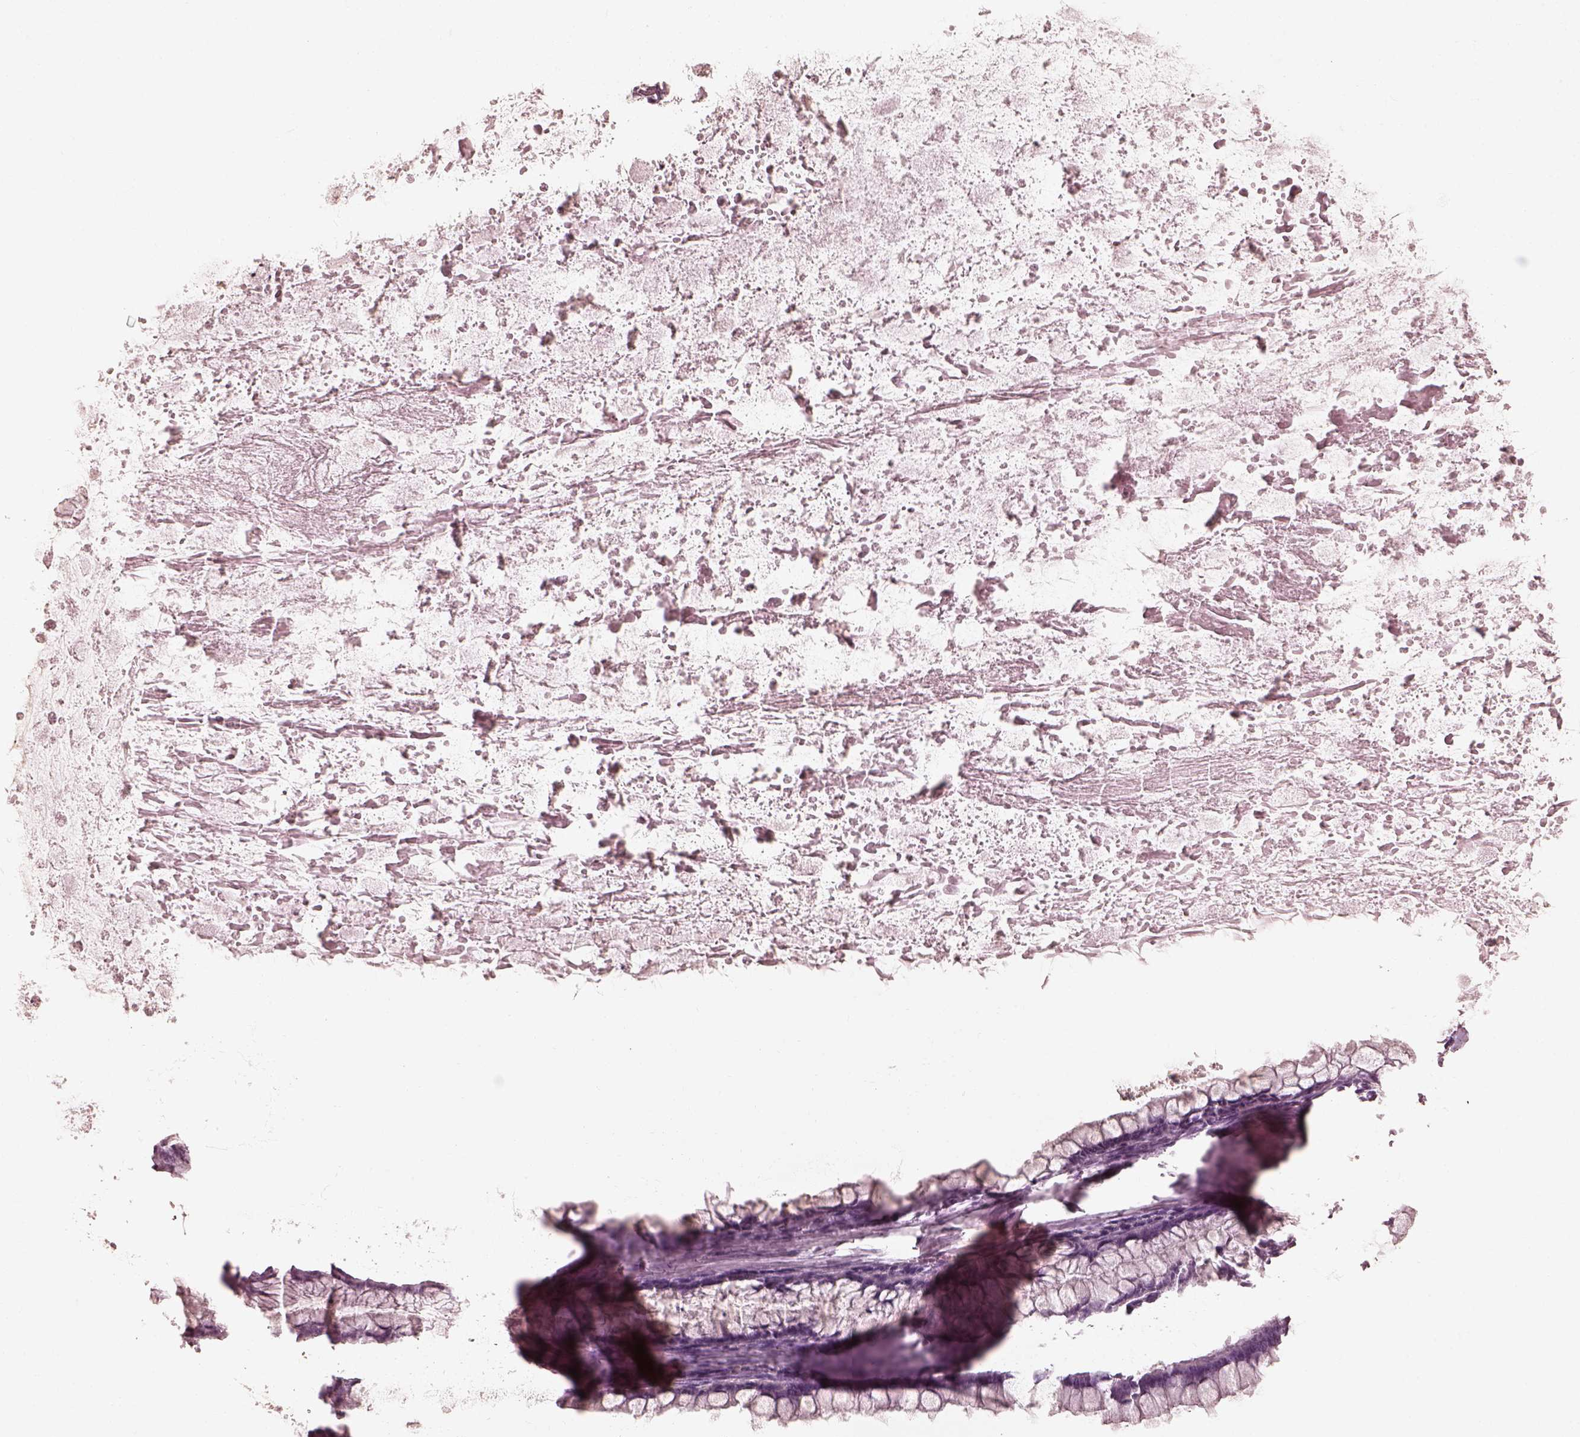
{"staining": {"intensity": "negative", "quantity": "none", "location": "none"}, "tissue": "ovarian cancer", "cell_type": "Tumor cells", "image_type": "cancer", "snomed": [{"axis": "morphology", "description": "Cystadenocarcinoma, mucinous, NOS"}, {"axis": "topography", "description": "Ovary"}], "caption": "Tumor cells show no significant positivity in ovarian cancer.", "gene": "CALR3", "patient": {"sex": "female", "age": 67}}